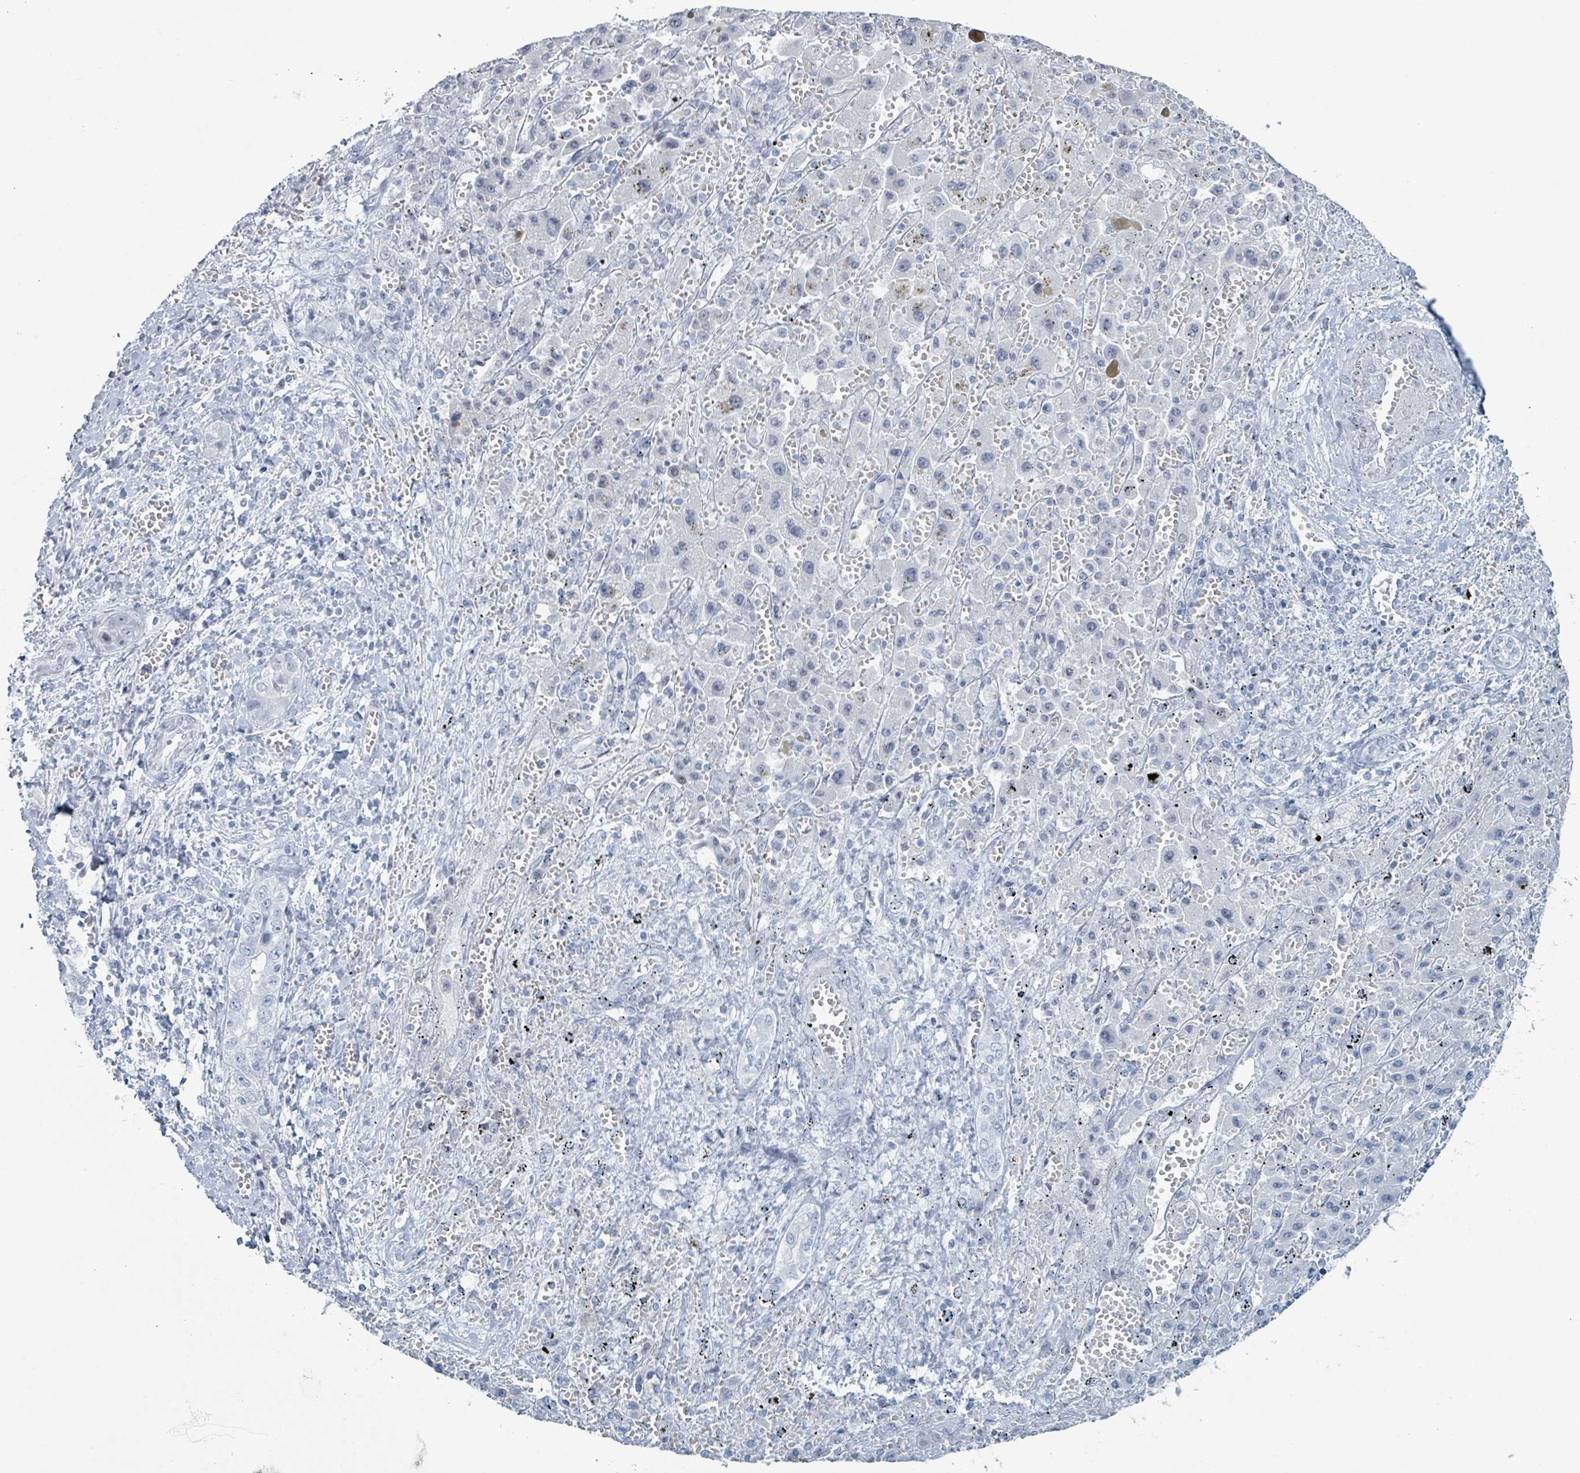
{"staining": {"intensity": "negative", "quantity": "none", "location": "none"}, "tissue": "liver cancer", "cell_type": "Tumor cells", "image_type": "cancer", "snomed": [{"axis": "morphology", "description": "Cholangiocarcinoma"}, {"axis": "topography", "description": "Liver"}], "caption": "This is an immunohistochemistry photomicrograph of cholangiocarcinoma (liver). There is no expression in tumor cells.", "gene": "GPR15LG", "patient": {"sex": "female", "age": 52}}